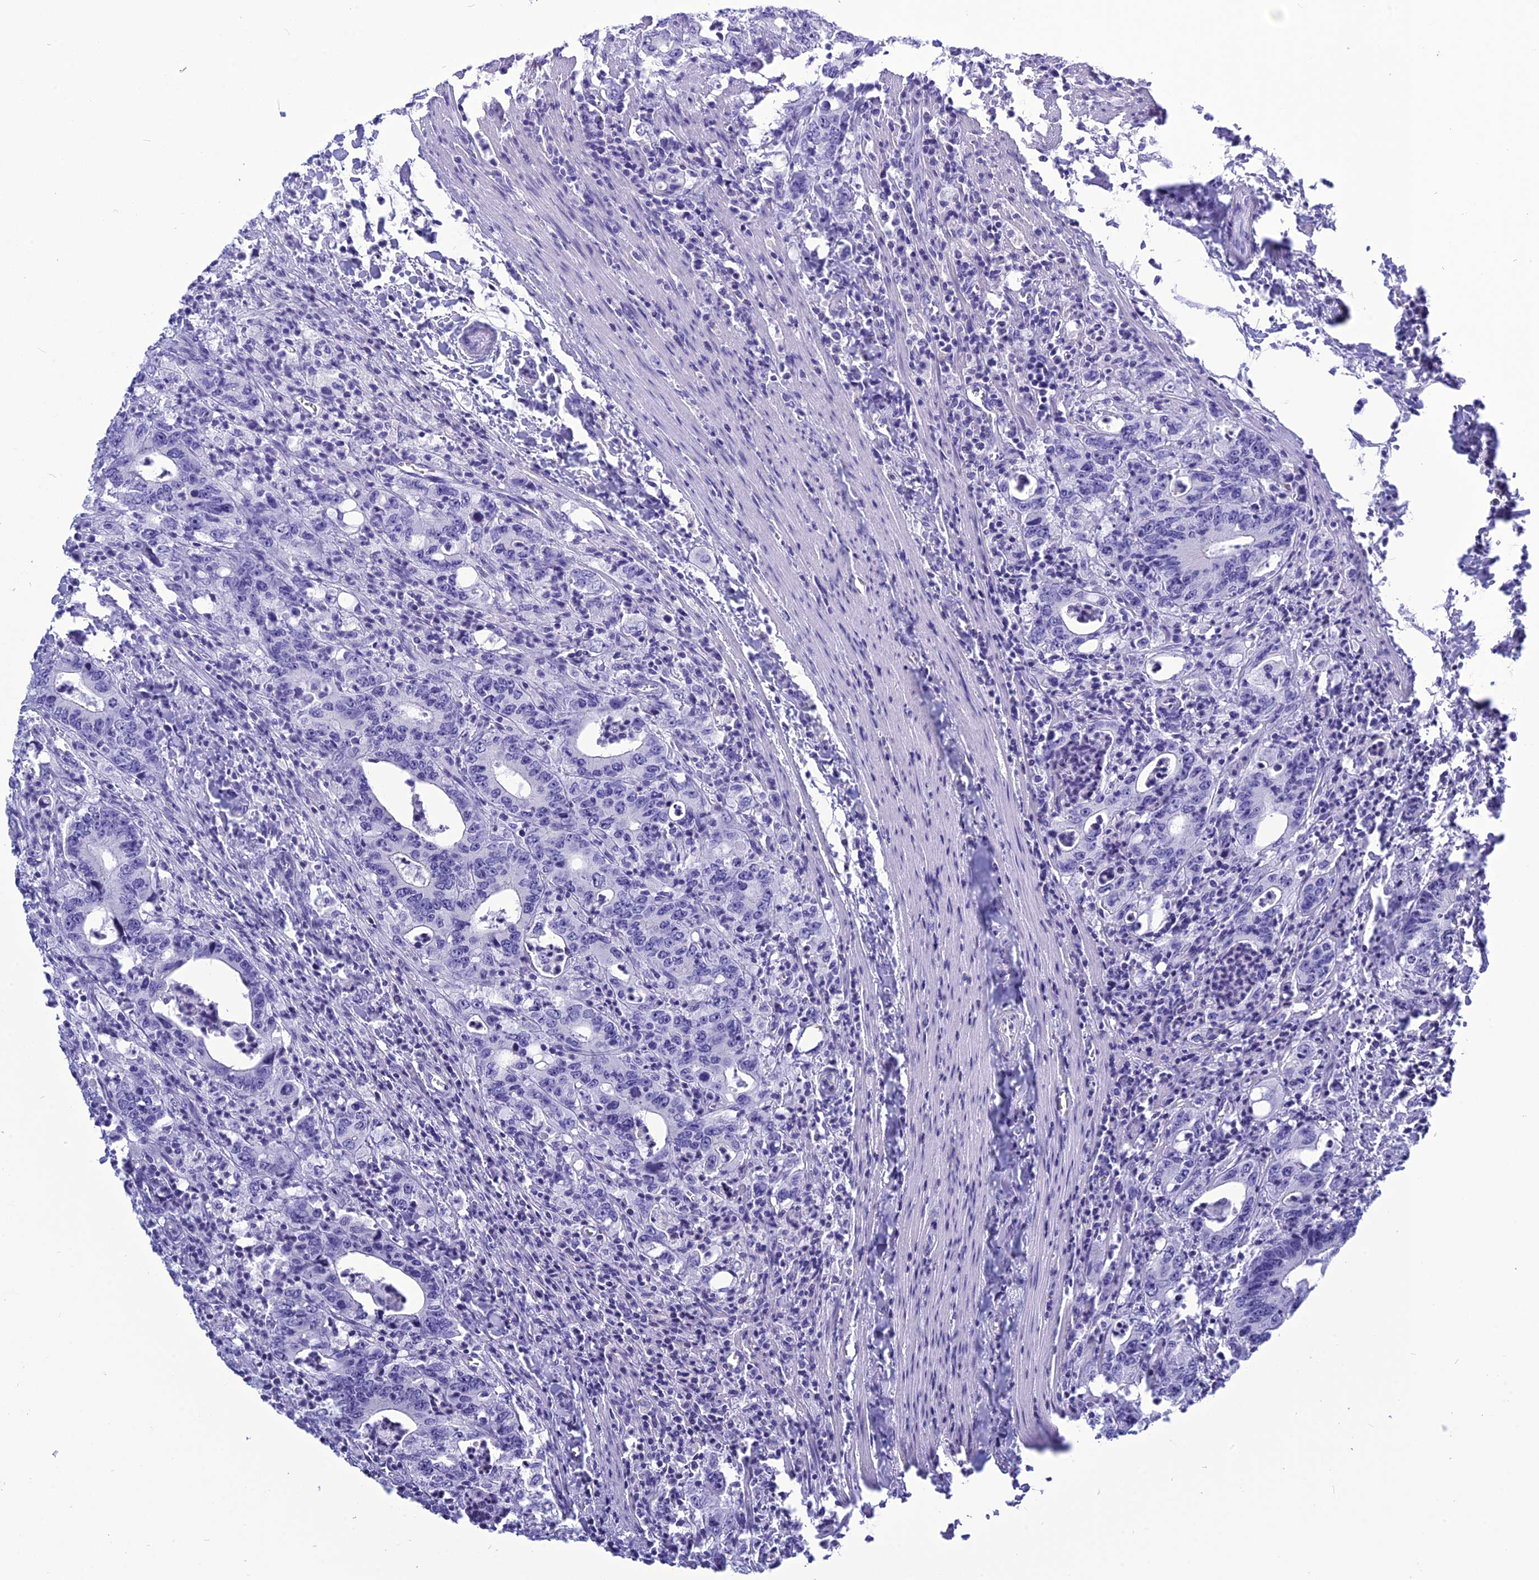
{"staining": {"intensity": "negative", "quantity": "none", "location": "none"}, "tissue": "colorectal cancer", "cell_type": "Tumor cells", "image_type": "cancer", "snomed": [{"axis": "morphology", "description": "Adenocarcinoma, NOS"}, {"axis": "topography", "description": "Colon"}], "caption": "Human colorectal cancer stained for a protein using immunohistochemistry (IHC) demonstrates no positivity in tumor cells.", "gene": "BBS2", "patient": {"sex": "female", "age": 75}}